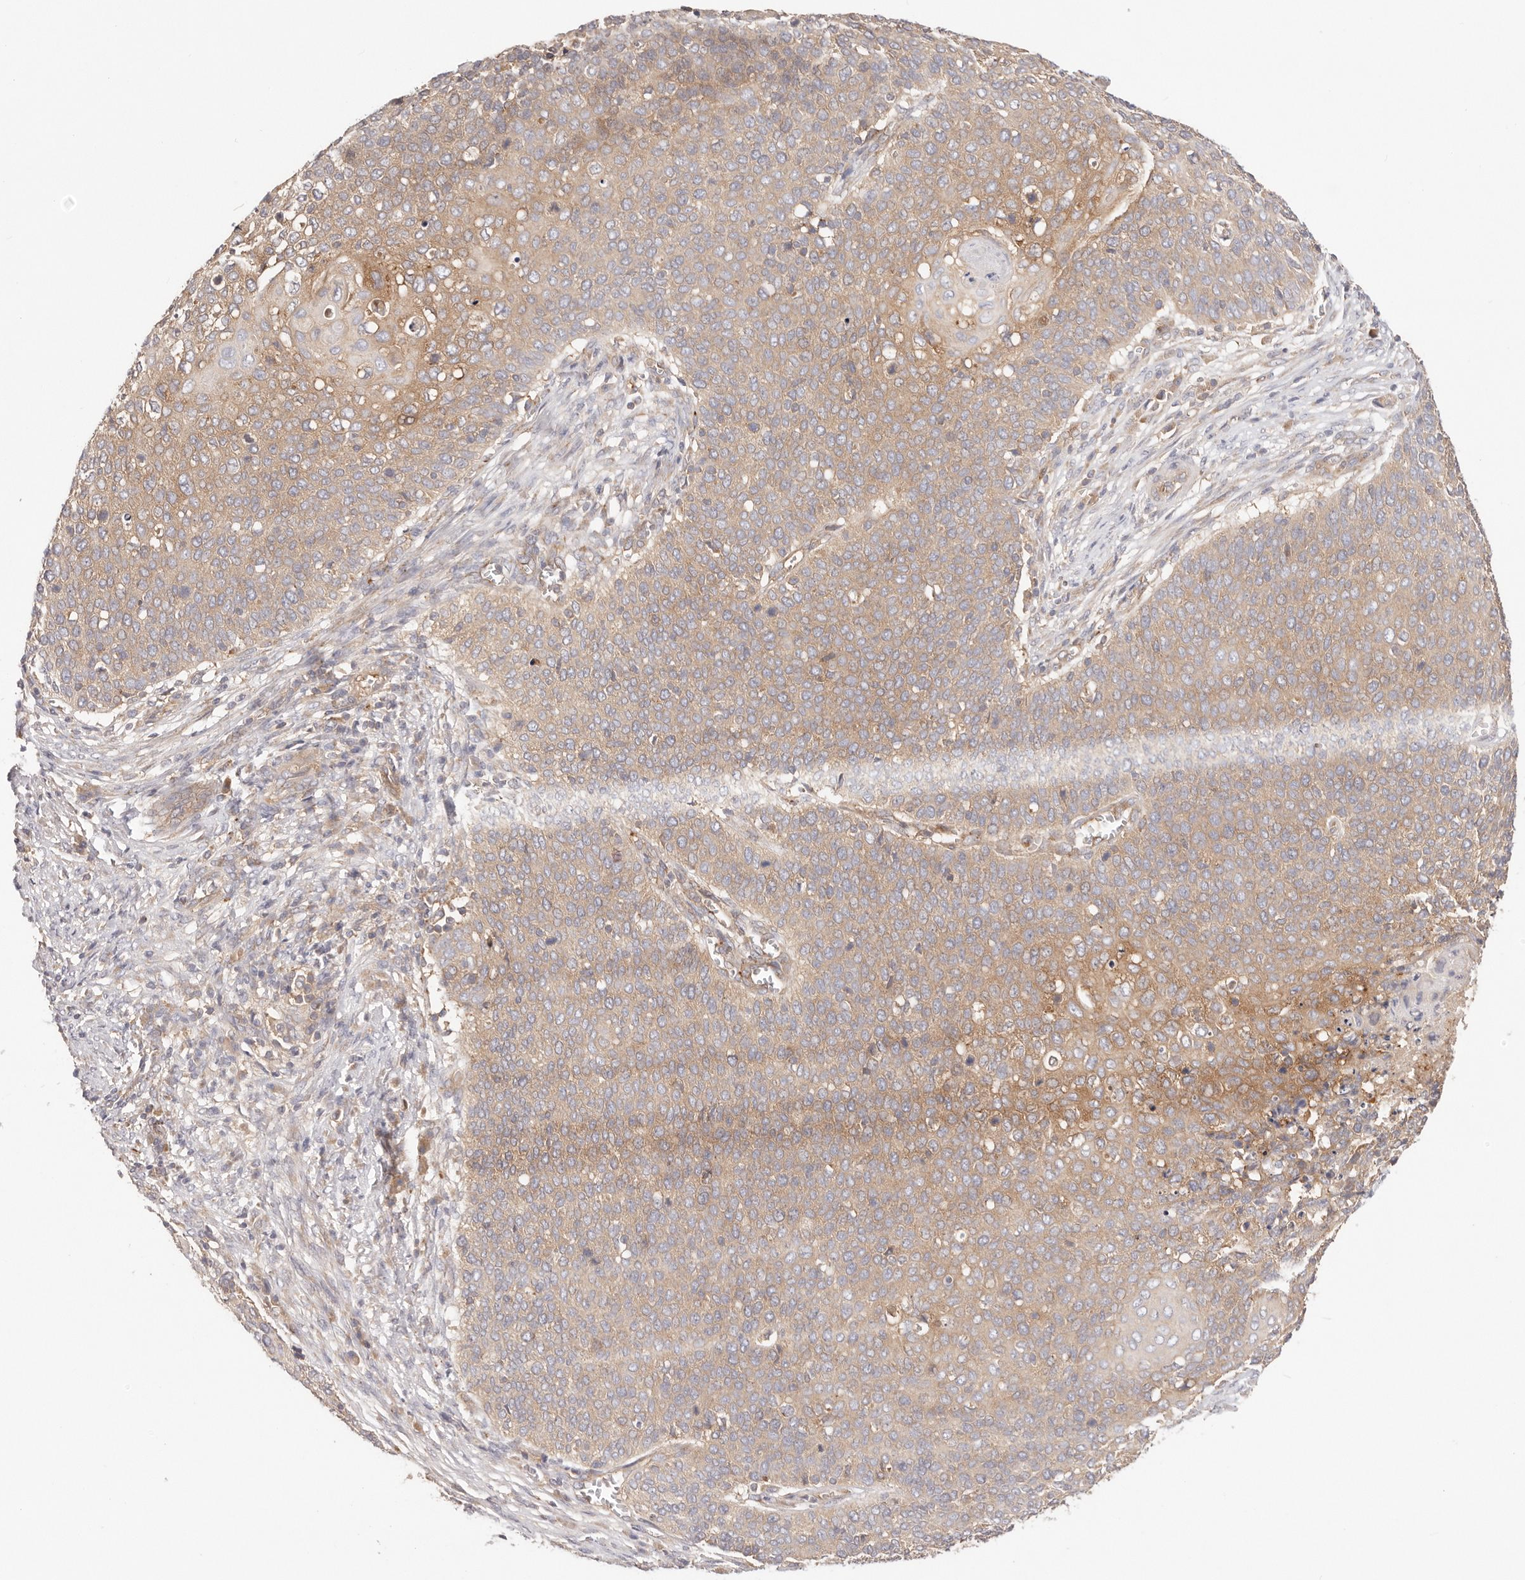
{"staining": {"intensity": "moderate", "quantity": "25%-75%", "location": "cytoplasmic/membranous"}, "tissue": "cervical cancer", "cell_type": "Tumor cells", "image_type": "cancer", "snomed": [{"axis": "morphology", "description": "Squamous cell carcinoma, NOS"}, {"axis": "topography", "description": "Cervix"}], "caption": "Immunohistochemistry of squamous cell carcinoma (cervical) exhibits medium levels of moderate cytoplasmic/membranous expression in about 25%-75% of tumor cells.", "gene": "KCMF1", "patient": {"sex": "female", "age": 39}}